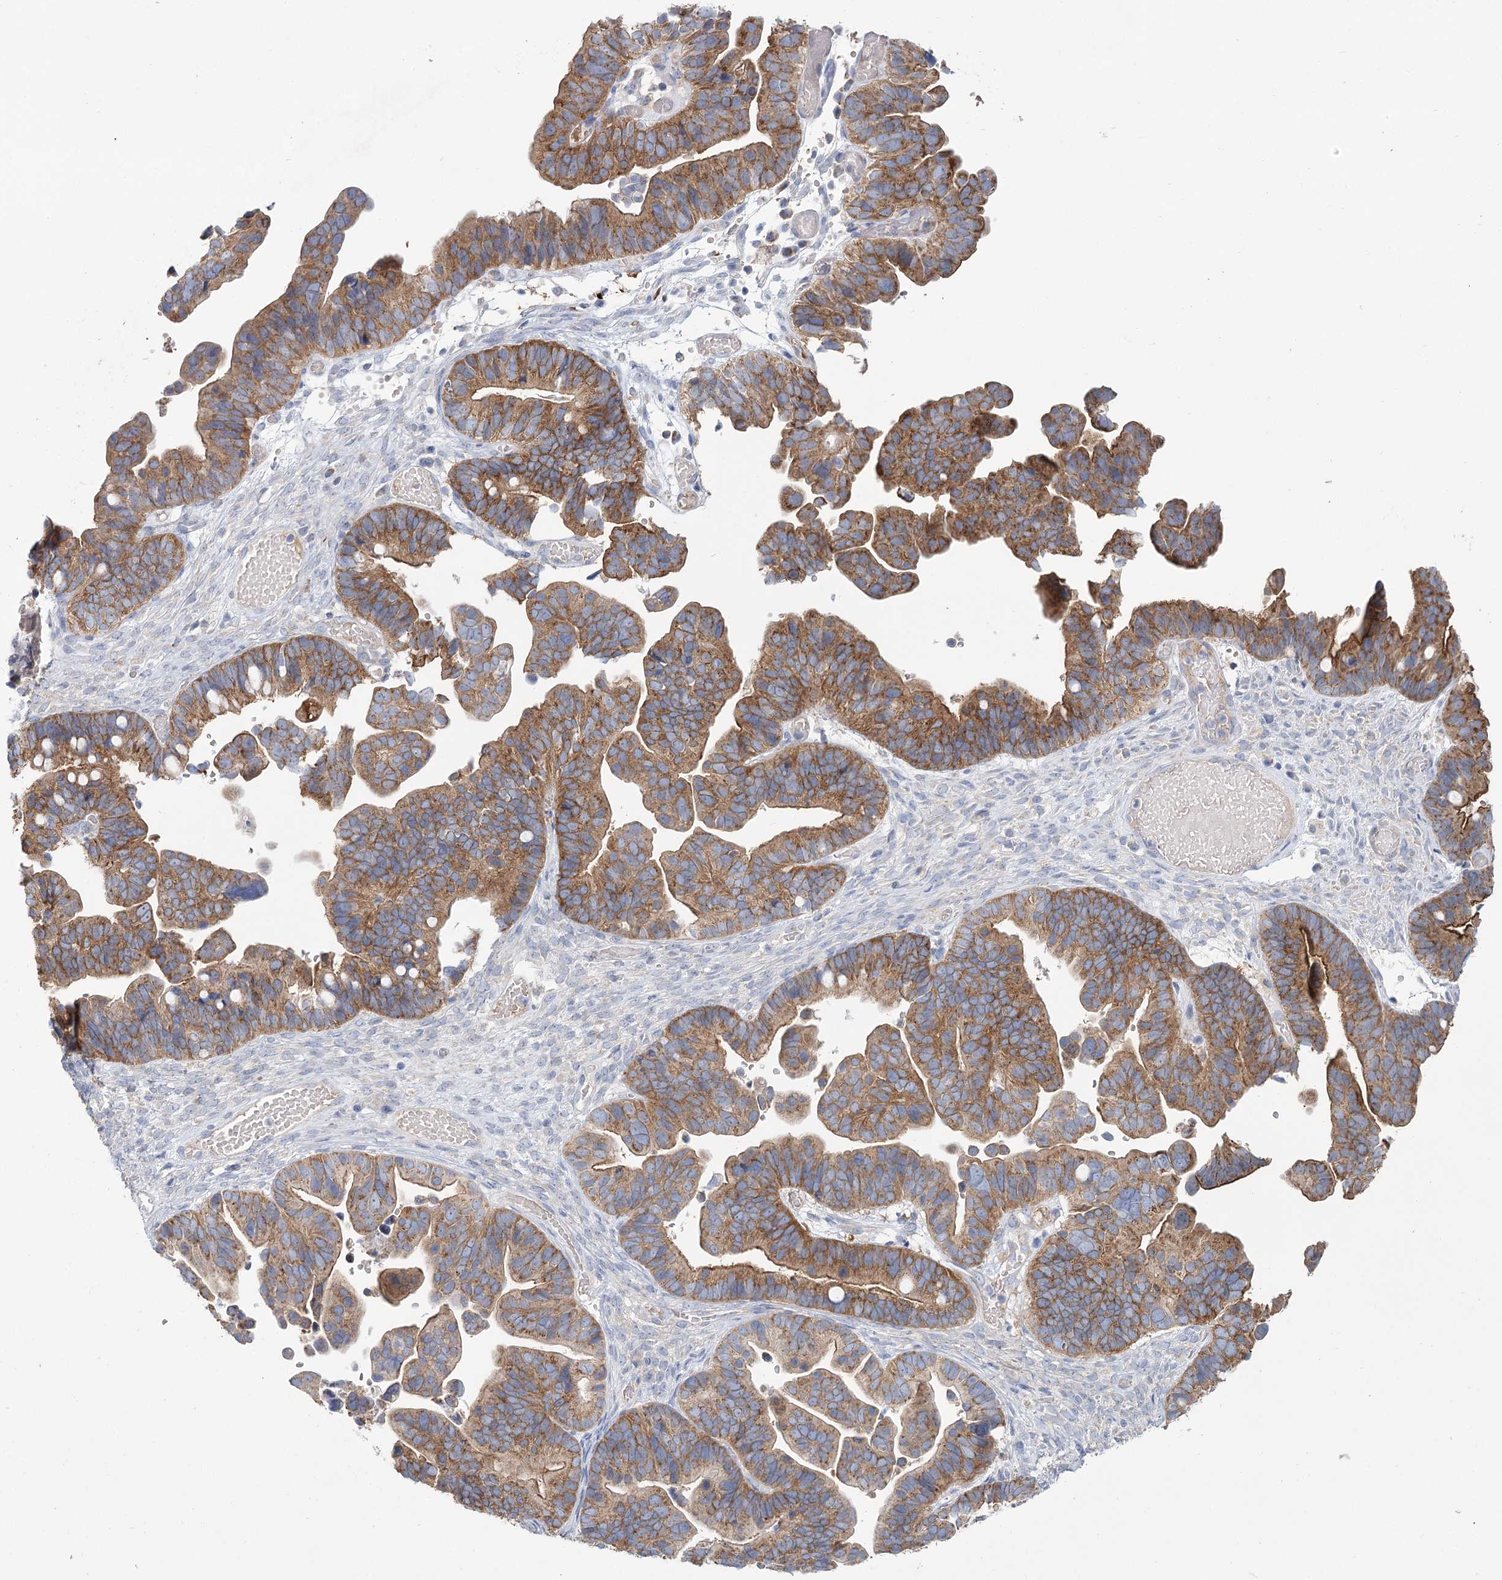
{"staining": {"intensity": "moderate", "quantity": ">75%", "location": "cytoplasmic/membranous"}, "tissue": "ovarian cancer", "cell_type": "Tumor cells", "image_type": "cancer", "snomed": [{"axis": "morphology", "description": "Cystadenocarcinoma, serous, NOS"}, {"axis": "topography", "description": "Ovary"}], "caption": "Human ovarian cancer (serous cystadenocarcinoma) stained with a protein marker shows moderate staining in tumor cells.", "gene": "ARHGAP44", "patient": {"sex": "female", "age": 56}}